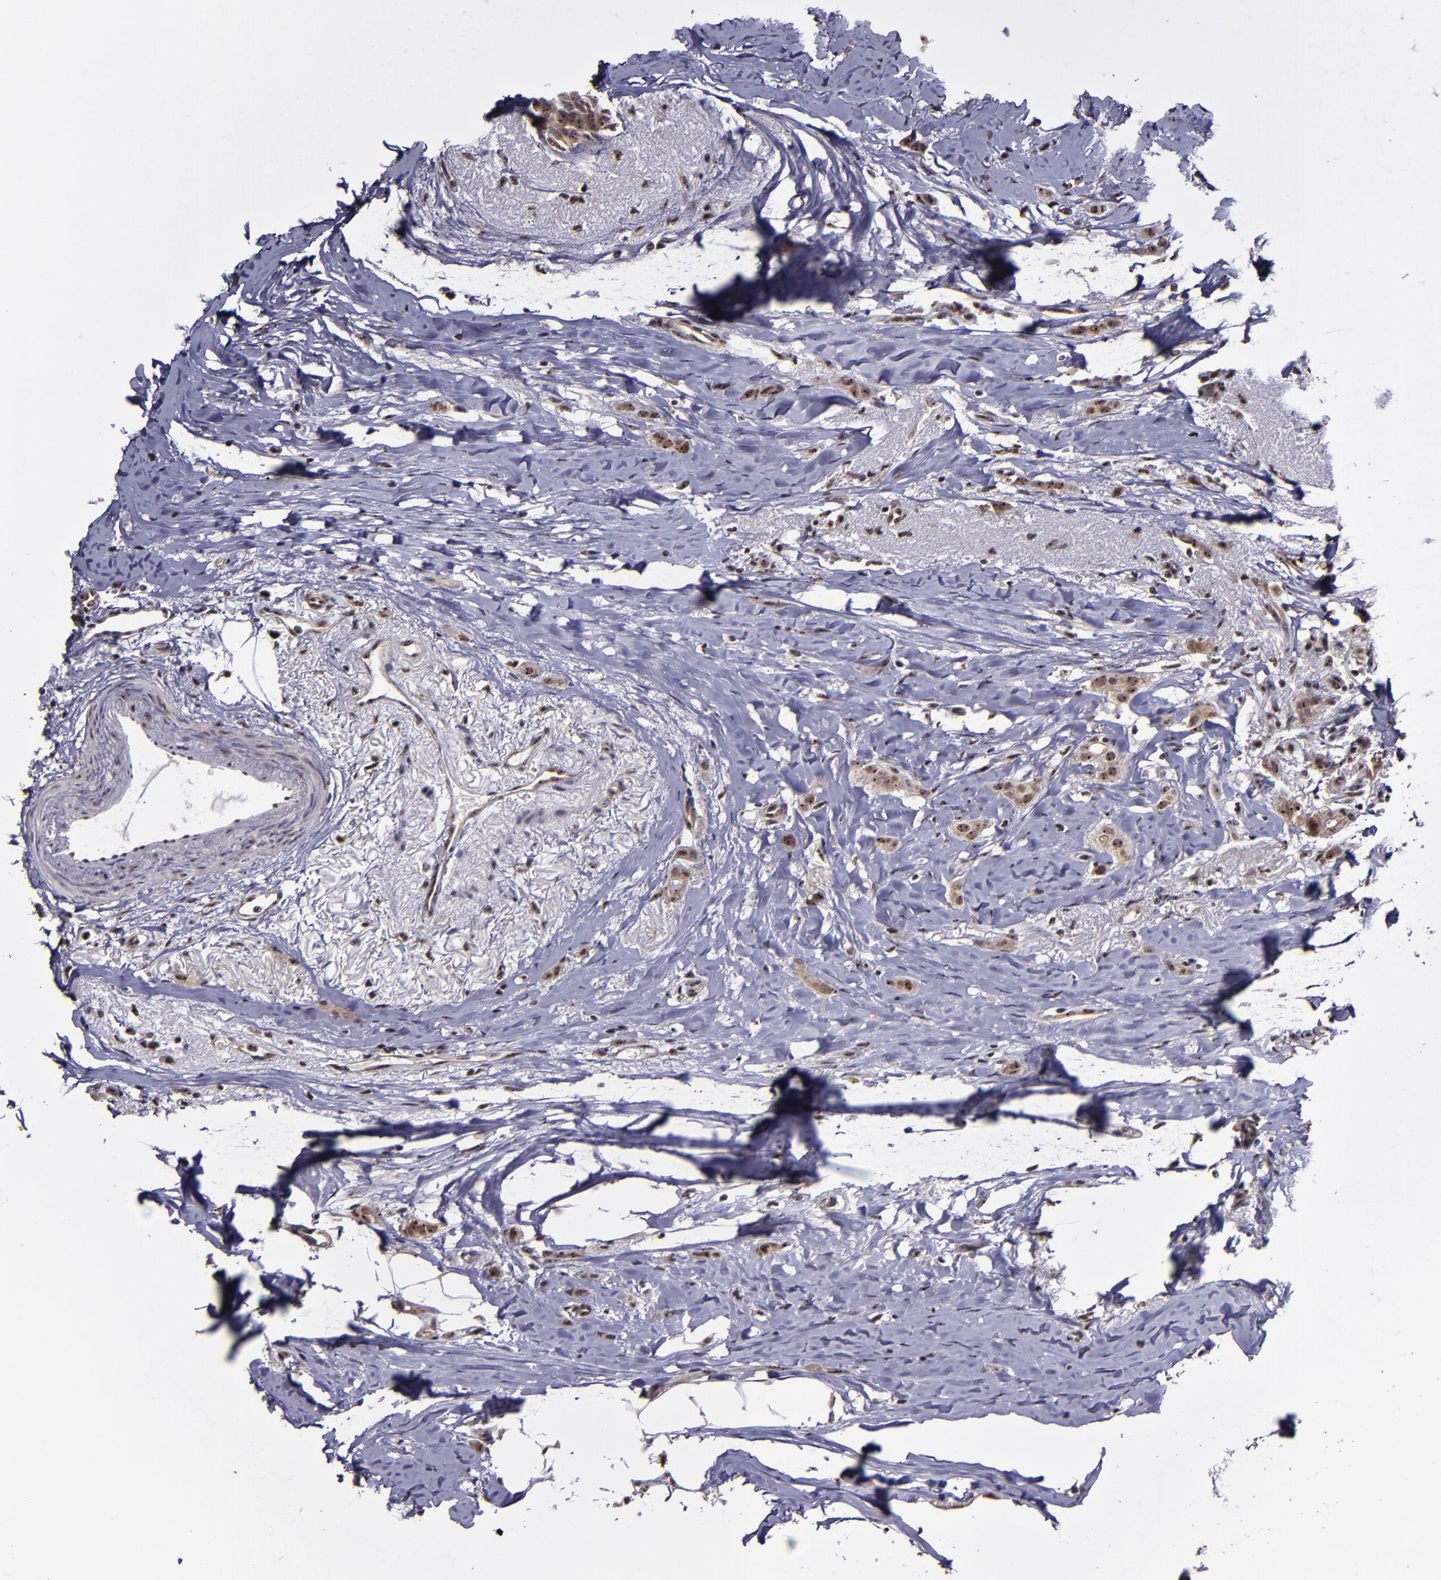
{"staining": {"intensity": "strong", "quantity": ">75%", "location": "cytoplasmic/membranous,nuclear"}, "tissue": "breast cancer", "cell_type": "Tumor cells", "image_type": "cancer", "snomed": [{"axis": "morphology", "description": "Lobular carcinoma"}, {"axis": "topography", "description": "Breast"}], "caption": "Breast cancer stained with DAB IHC shows high levels of strong cytoplasmic/membranous and nuclear positivity in about >75% of tumor cells. (Brightfield microscopy of DAB IHC at high magnification).", "gene": "CECR2", "patient": {"sex": "female", "age": 55}}